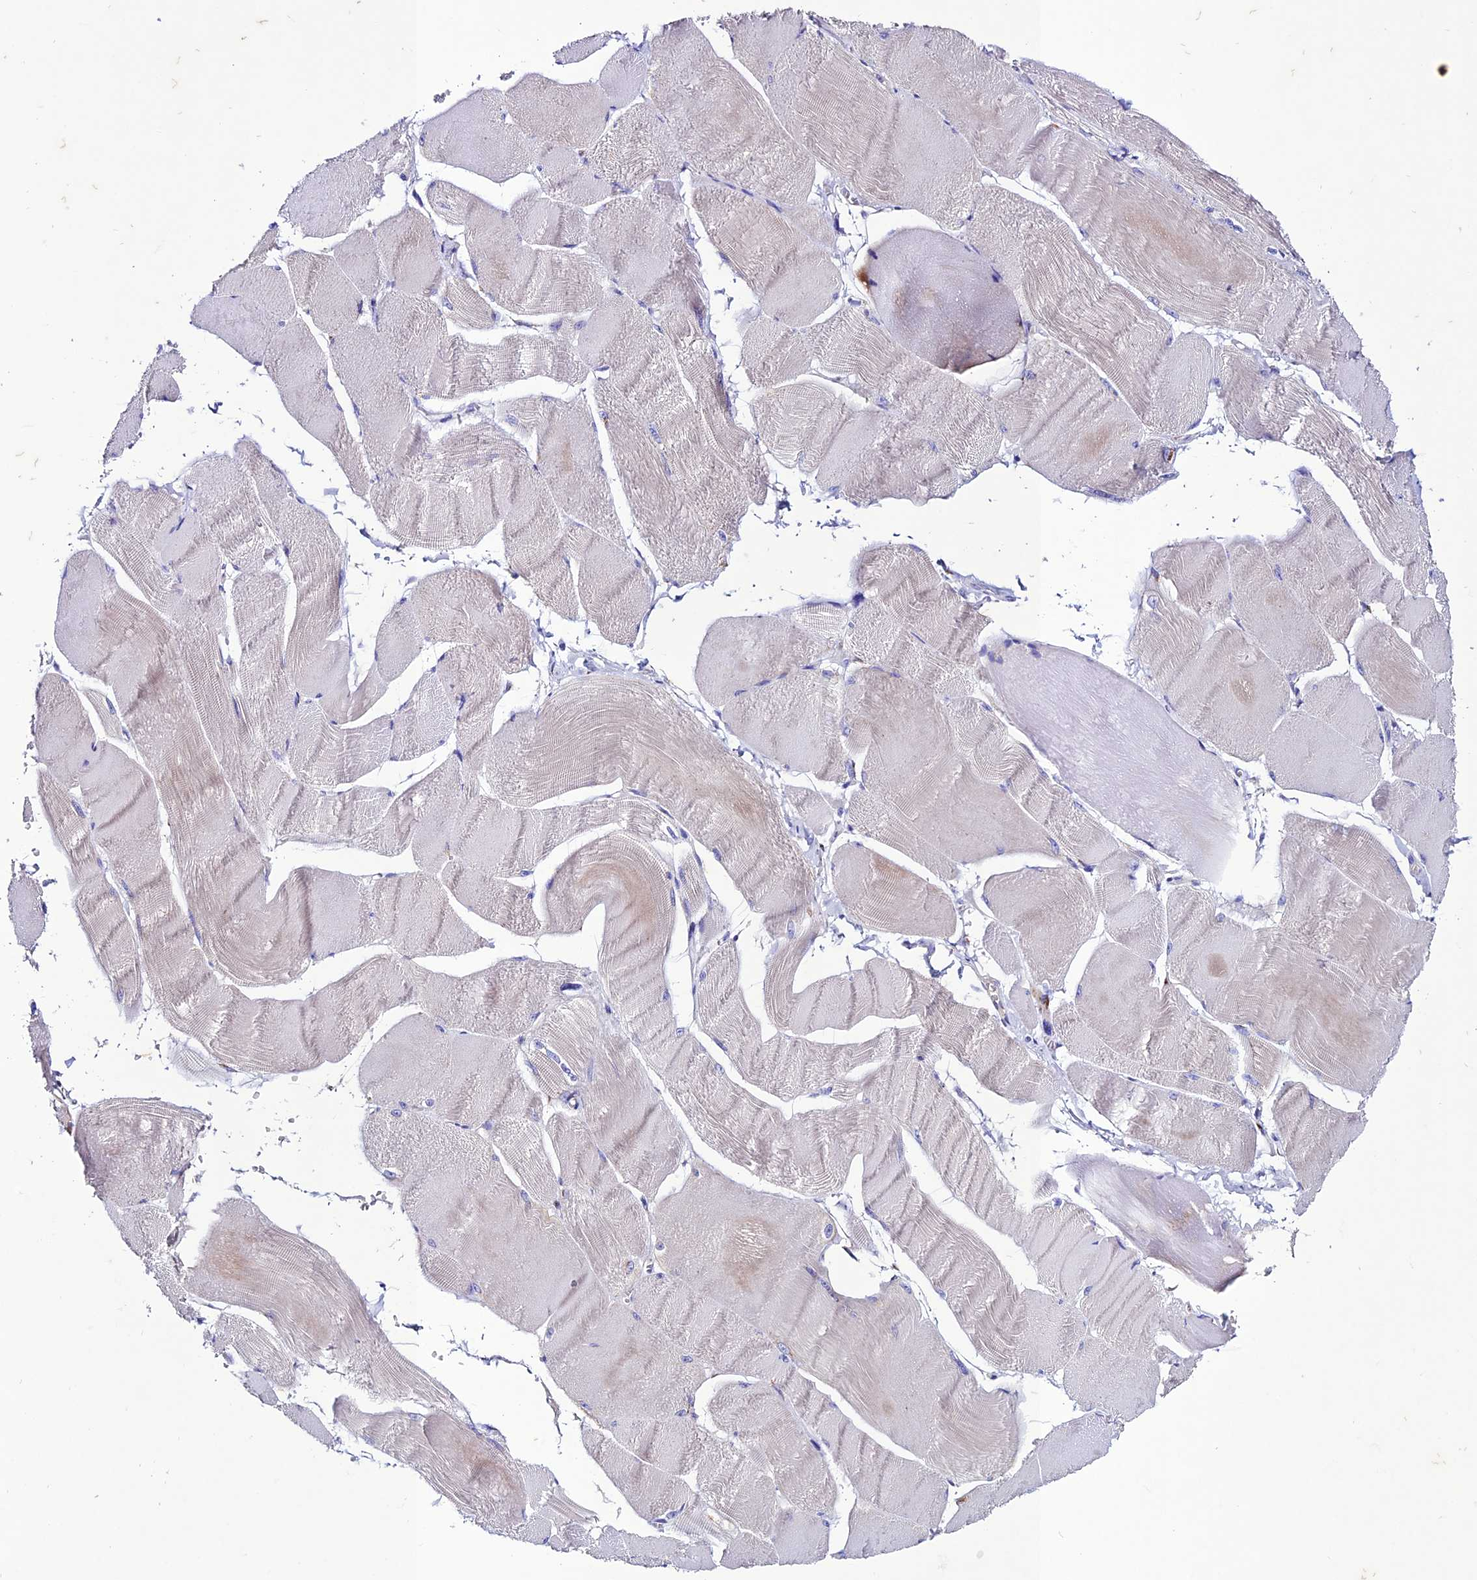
{"staining": {"intensity": "weak", "quantity": "<25%", "location": "cytoplasmic/membranous"}, "tissue": "skeletal muscle", "cell_type": "Myocytes", "image_type": "normal", "snomed": [{"axis": "morphology", "description": "Normal tissue, NOS"}, {"axis": "morphology", "description": "Basal cell carcinoma"}, {"axis": "topography", "description": "Skeletal muscle"}], "caption": "High power microscopy image of an IHC image of unremarkable skeletal muscle, revealing no significant staining in myocytes.", "gene": "OR51Q1", "patient": {"sex": "female", "age": 64}}